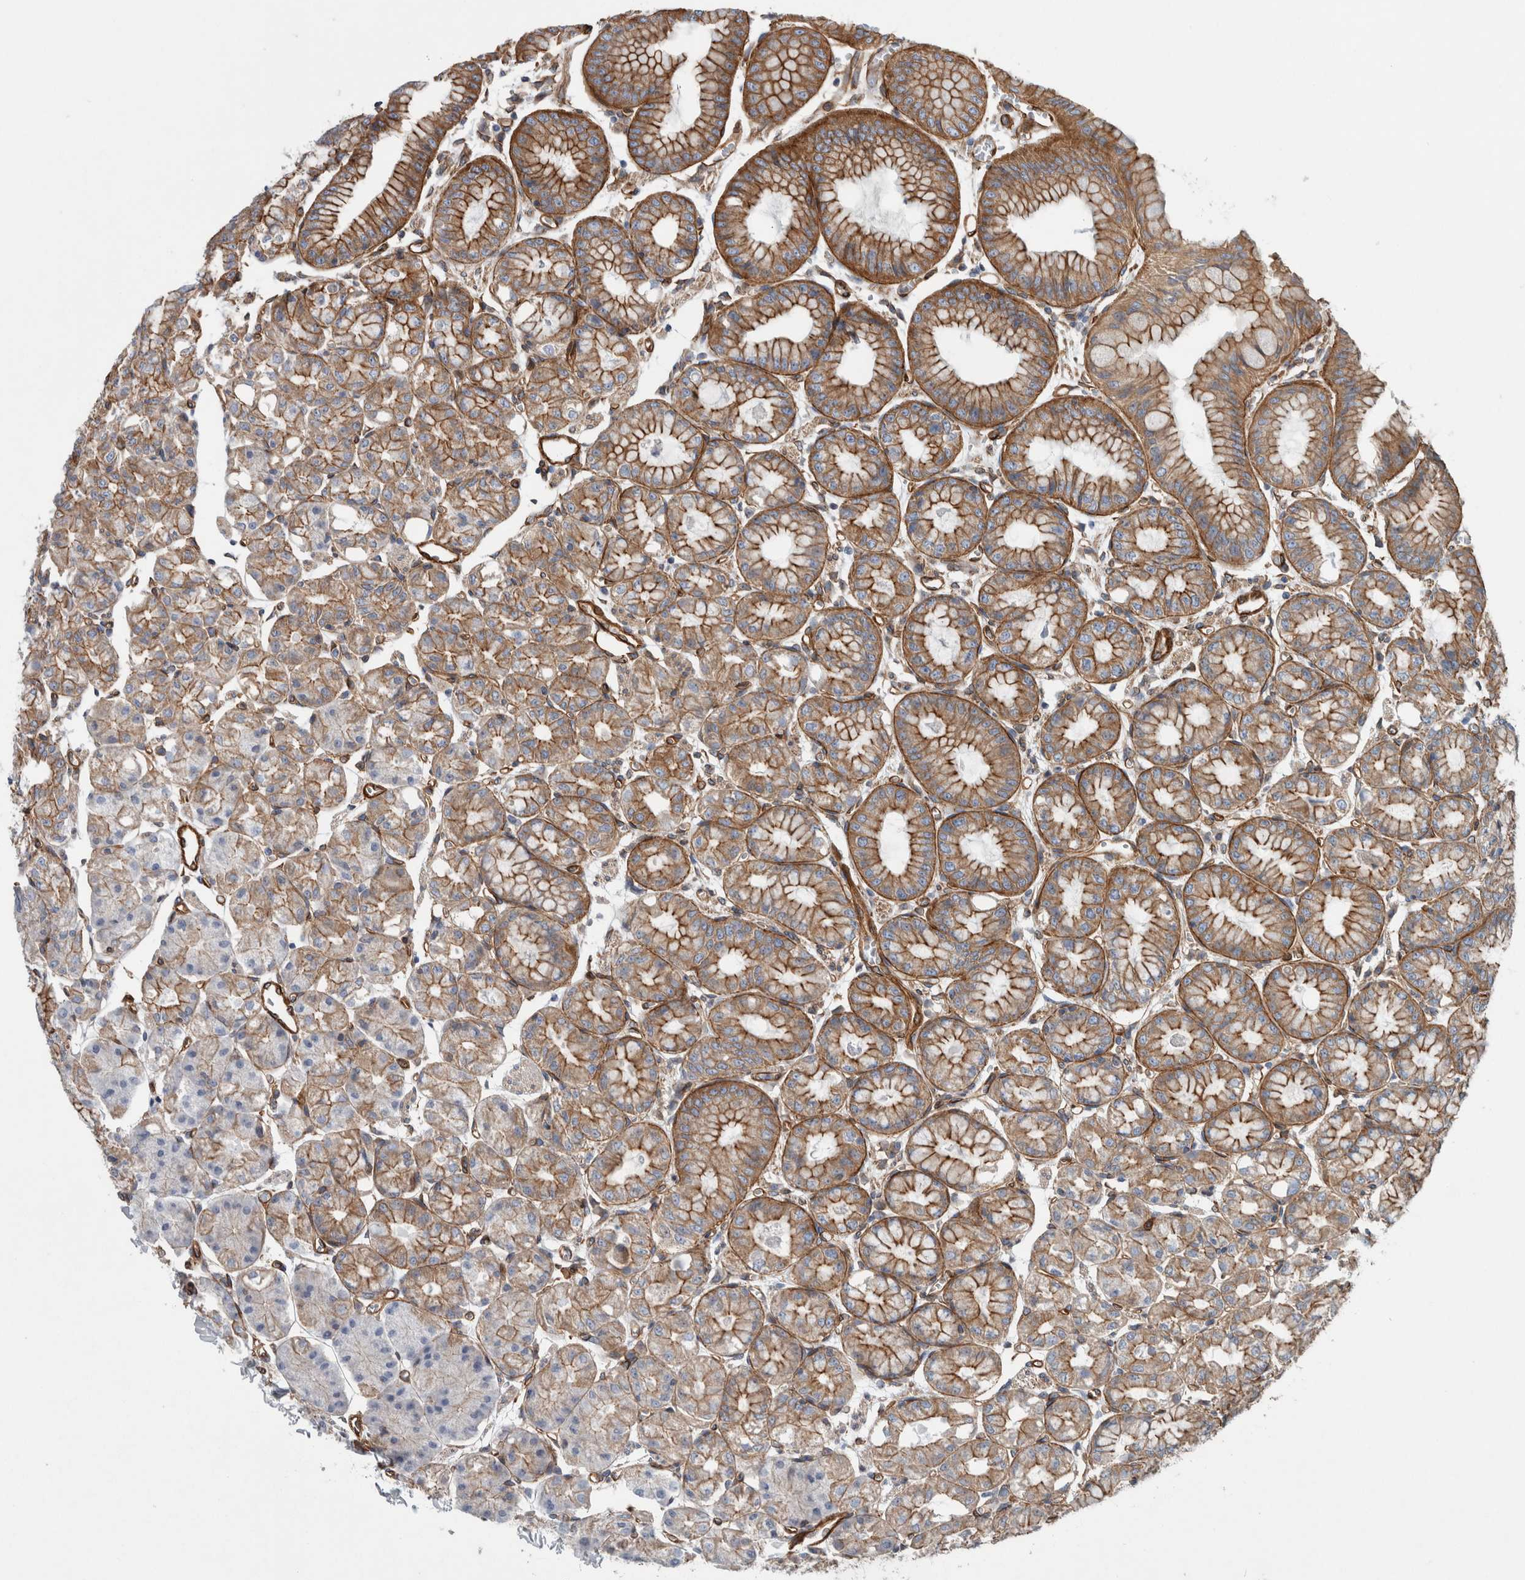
{"staining": {"intensity": "strong", "quantity": ">75%", "location": "cytoplasmic/membranous"}, "tissue": "stomach", "cell_type": "Glandular cells", "image_type": "normal", "snomed": [{"axis": "morphology", "description": "Normal tissue, NOS"}, {"axis": "topography", "description": "Stomach, lower"}], "caption": "Unremarkable stomach displays strong cytoplasmic/membranous staining in about >75% of glandular cells, visualized by immunohistochemistry.", "gene": "PLEC", "patient": {"sex": "male", "age": 71}}